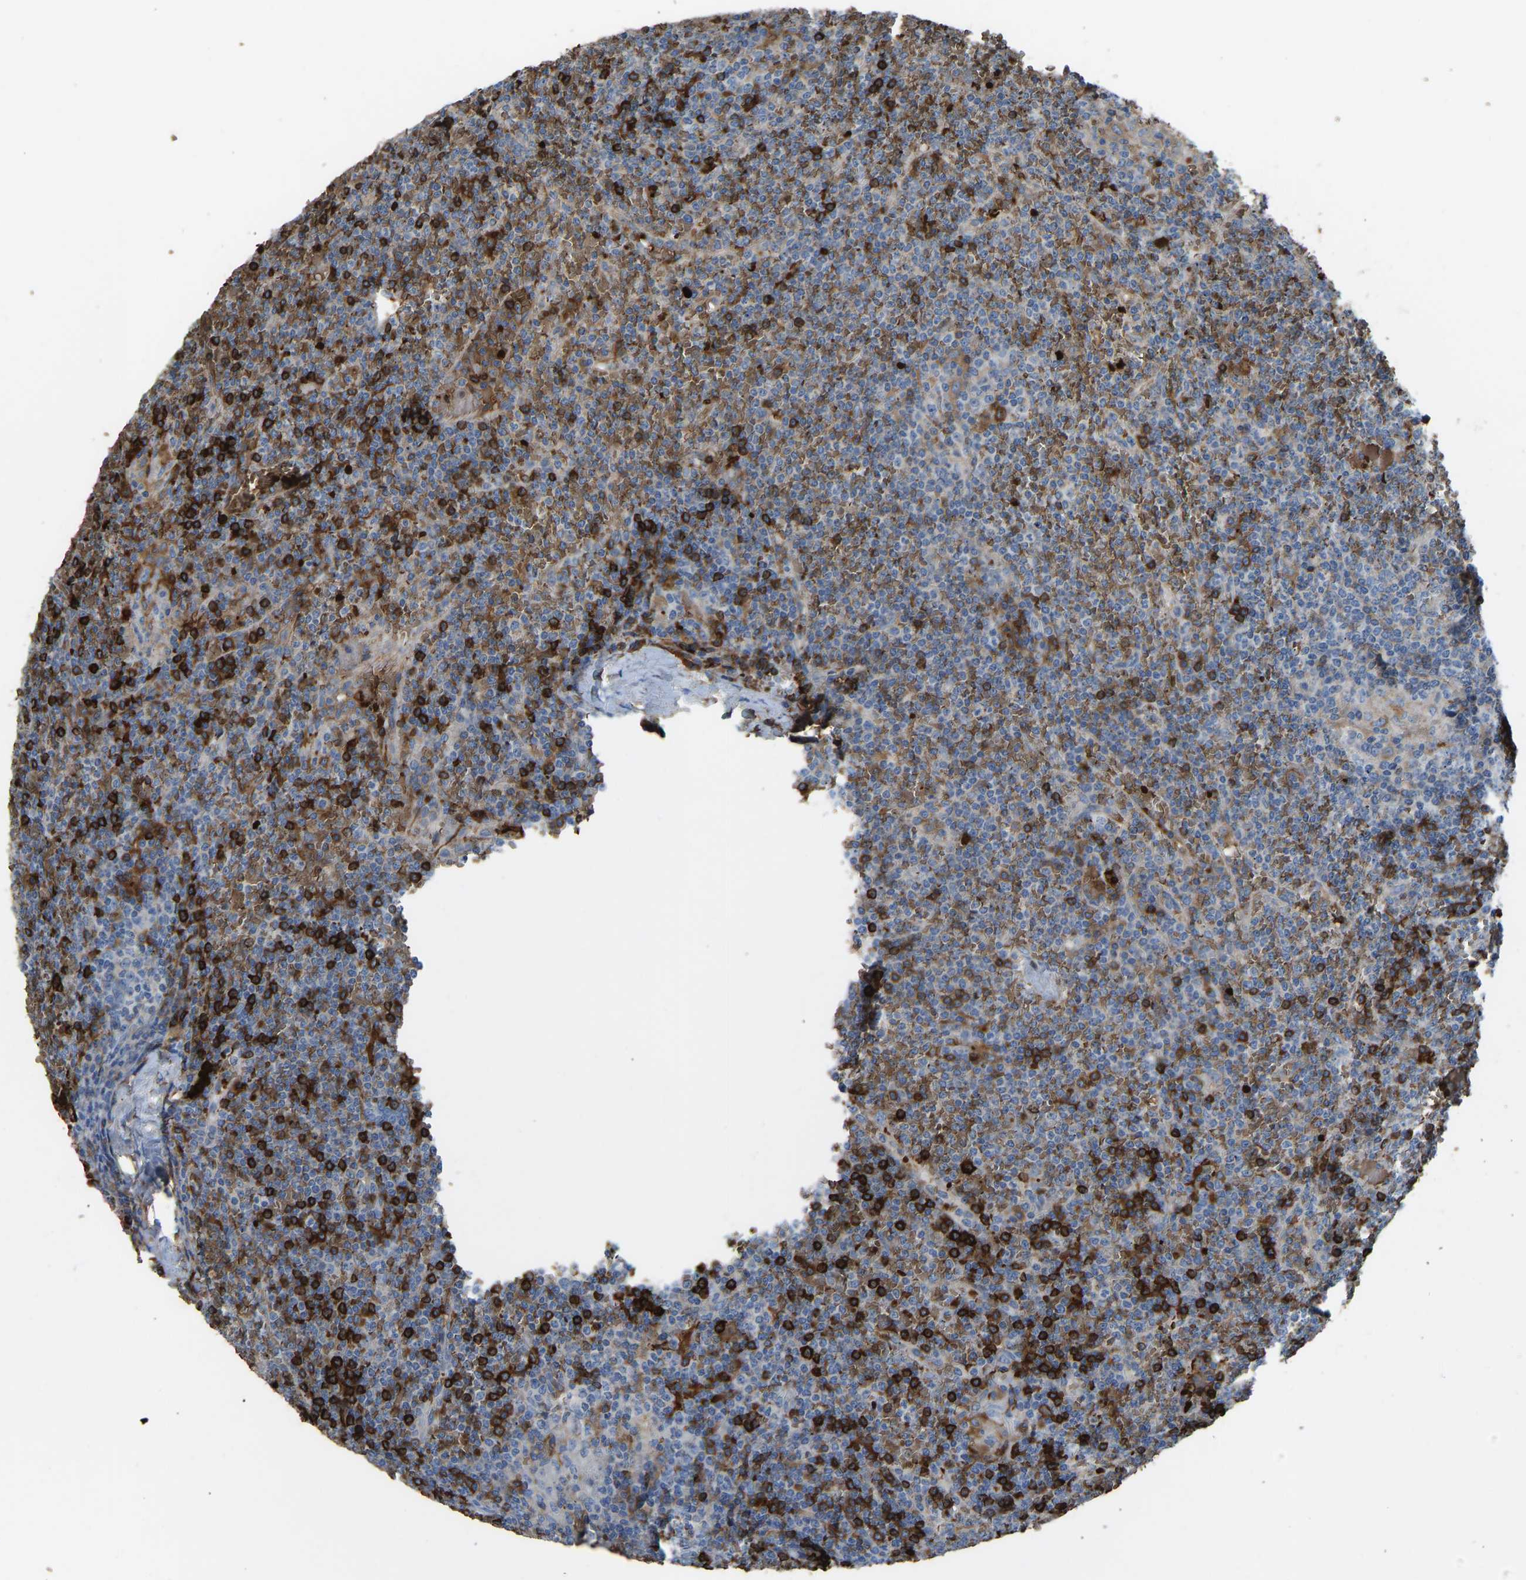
{"staining": {"intensity": "strong", "quantity": "<25%", "location": "cytoplasmic/membranous"}, "tissue": "lymphoma", "cell_type": "Tumor cells", "image_type": "cancer", "snomed": [{"axis": "morphology", "description": "Malignant lymphoma, non-Hodgkin's type, Low grade"}, {"axis": "topography", "description": "Spleen"}], "caption": "The photomicrograph displays staining of lymphoma, revealing strong cytoplasmic/membranous protein expression (brown color) within tumor cells.", "gene": "PIGS", "patient": {"sex": "female", "age": 19}}